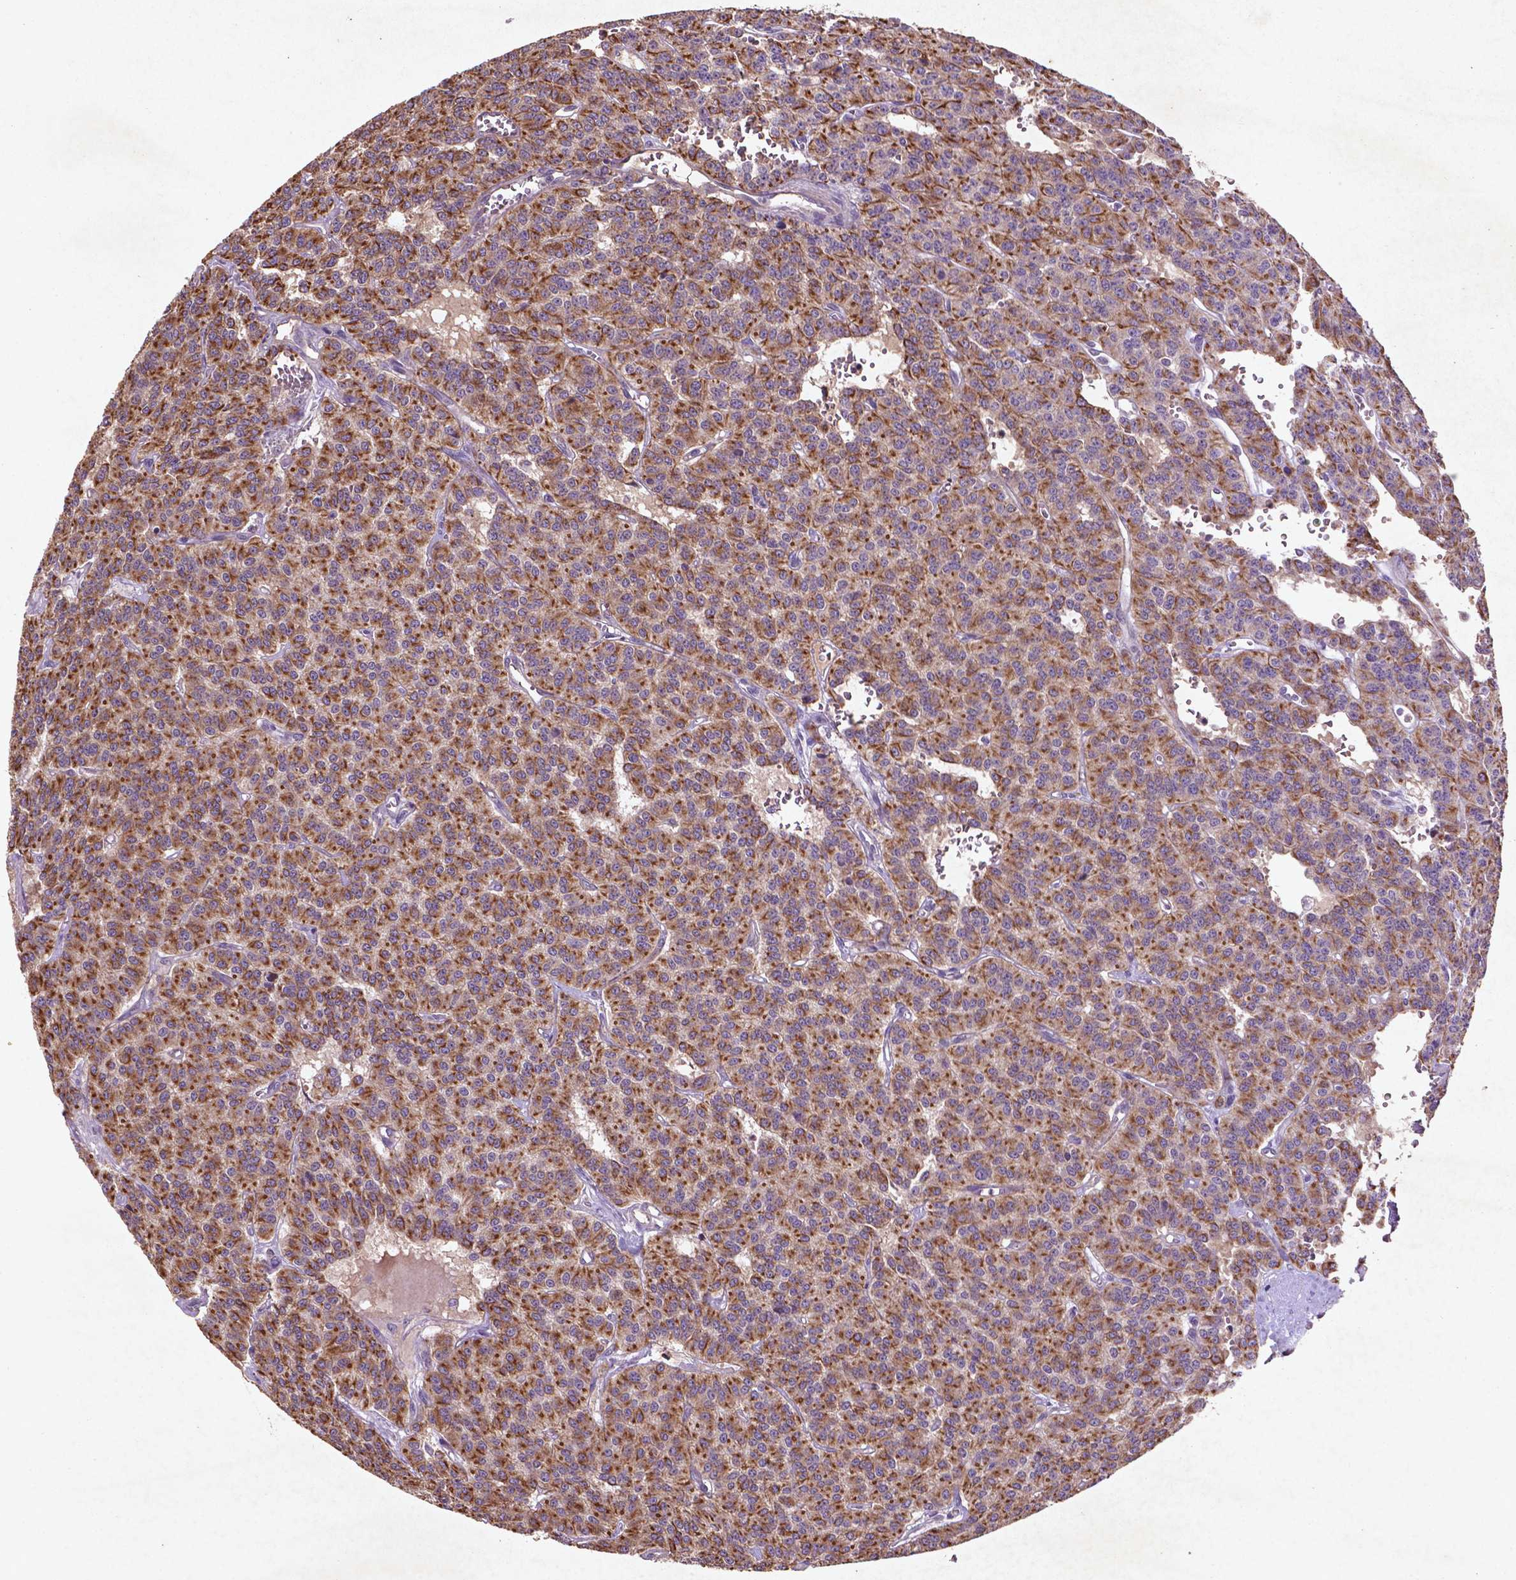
{"staining": {"intensity": "strong", "quantity": ">75%", "location": "cytoplasmic/membranous"}, "tissue": "carcinoid", "cell_type": "Tumor cells", "image_type": "cancer", "snomed": [{"axis": "morphology", "description": "Carcinoid, malignant, NOS"}, {"axis": "topography", "description": "Lung"}], "caption": "A brown stain shows strong cytoplasmic/membranous staining of a protein in carcinoid tumor cells. Immunohistochemistry (ihc) stains the protein of interest in brown and the nuclei are stained blue.", "gene": "COQ2", "patient": {"sex": "female", "age": 71}}